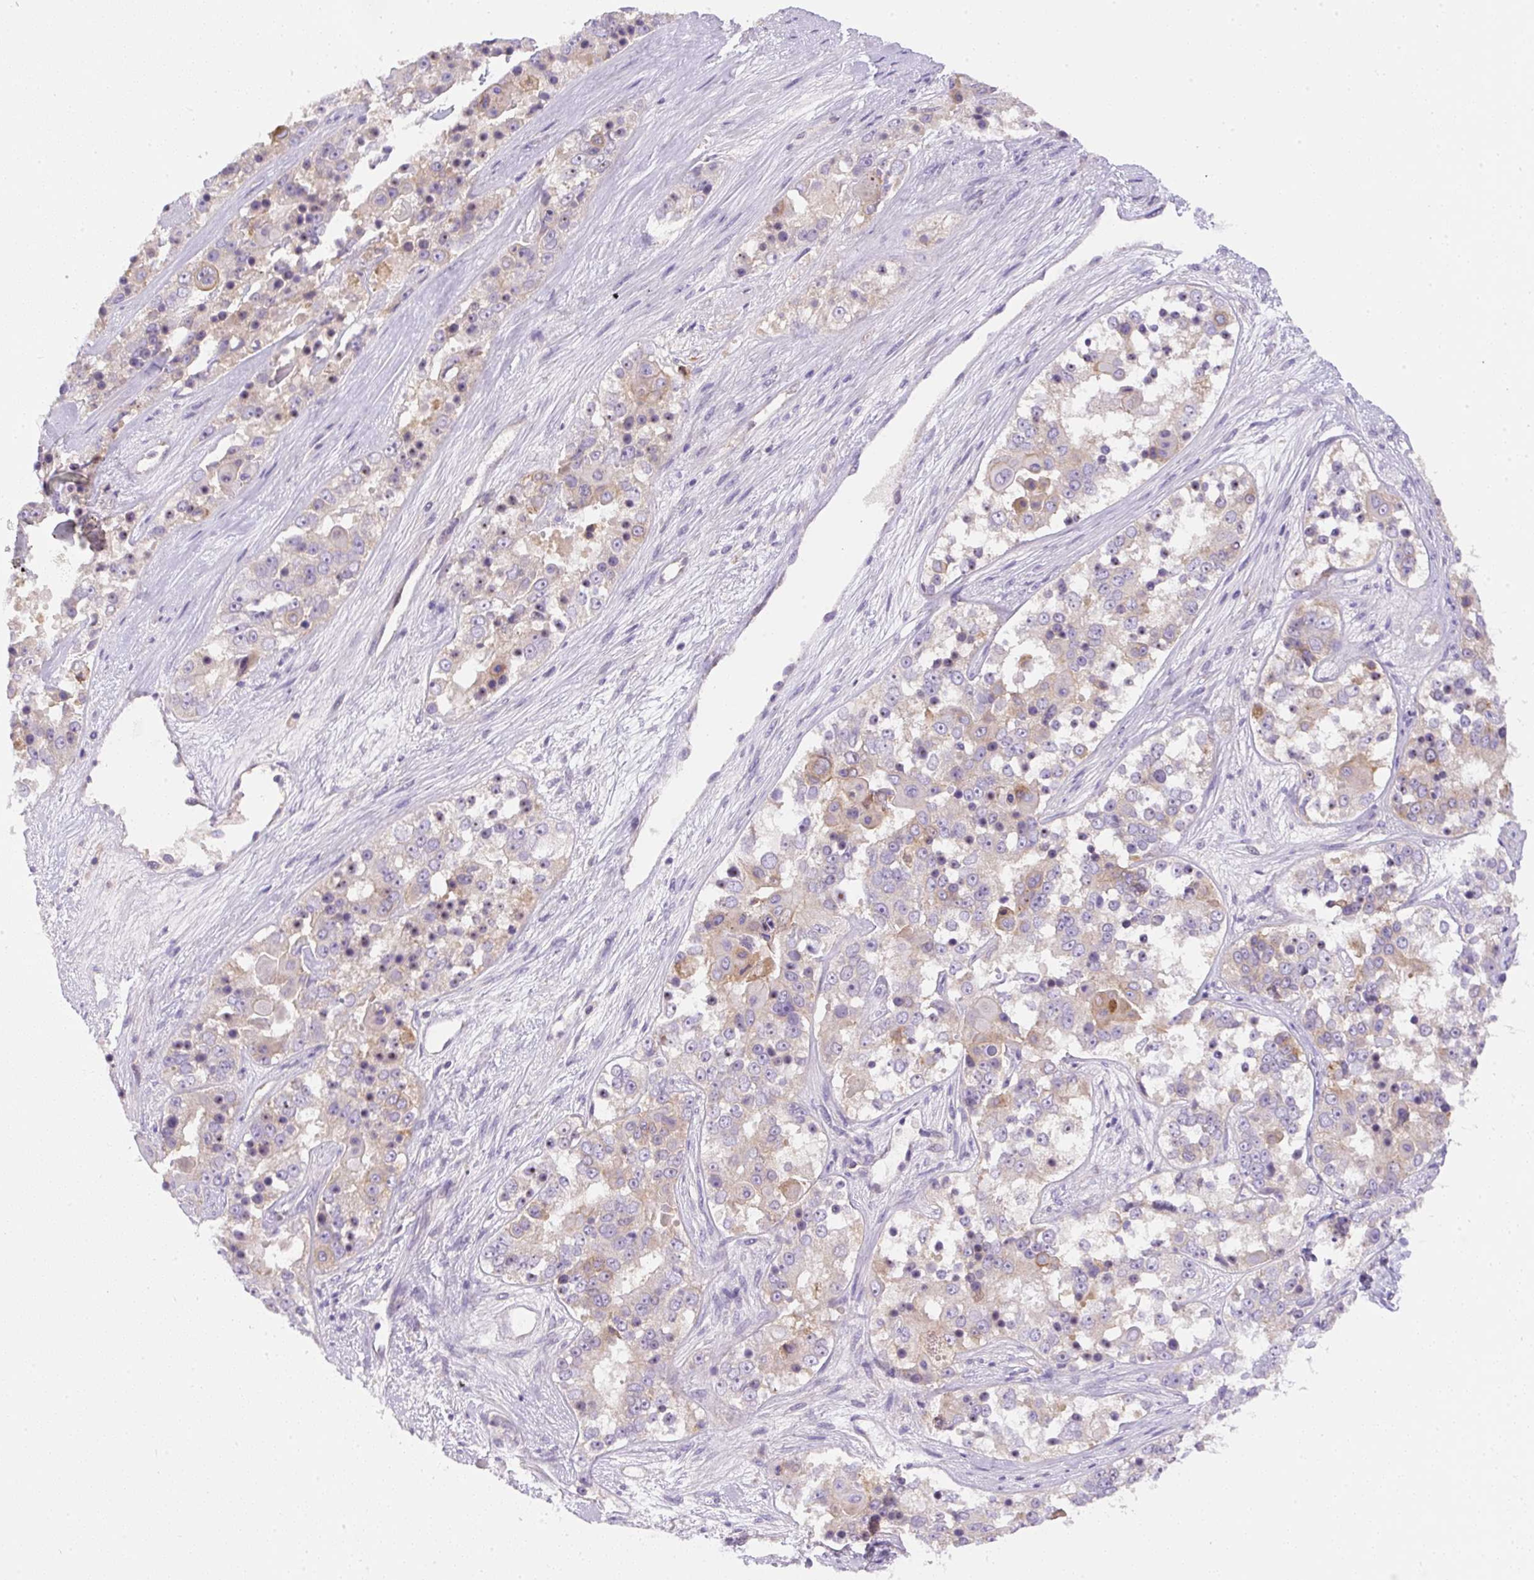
{"staining": {"intensity": "weak", "quantity": "25%-75%", "location": "cytoplasmic/membranous"}, "tissue": "ovarian cancer", "cell_type": "Tumor cells", "image_type": "cancer", "snomed": [{"axis": "morphology", "description": "Carcinoma, endometroid"}, {"axis": "topography", "description": "Ovary"}], "caption": "Protein staining displays weak cytoplasmic/membranous expression in approximately 25%-75% of tumor cells in endometroid carcinoma (ovarian).", "gene": "DAPK1", "patient": {"sex": "female", "age": 51}}